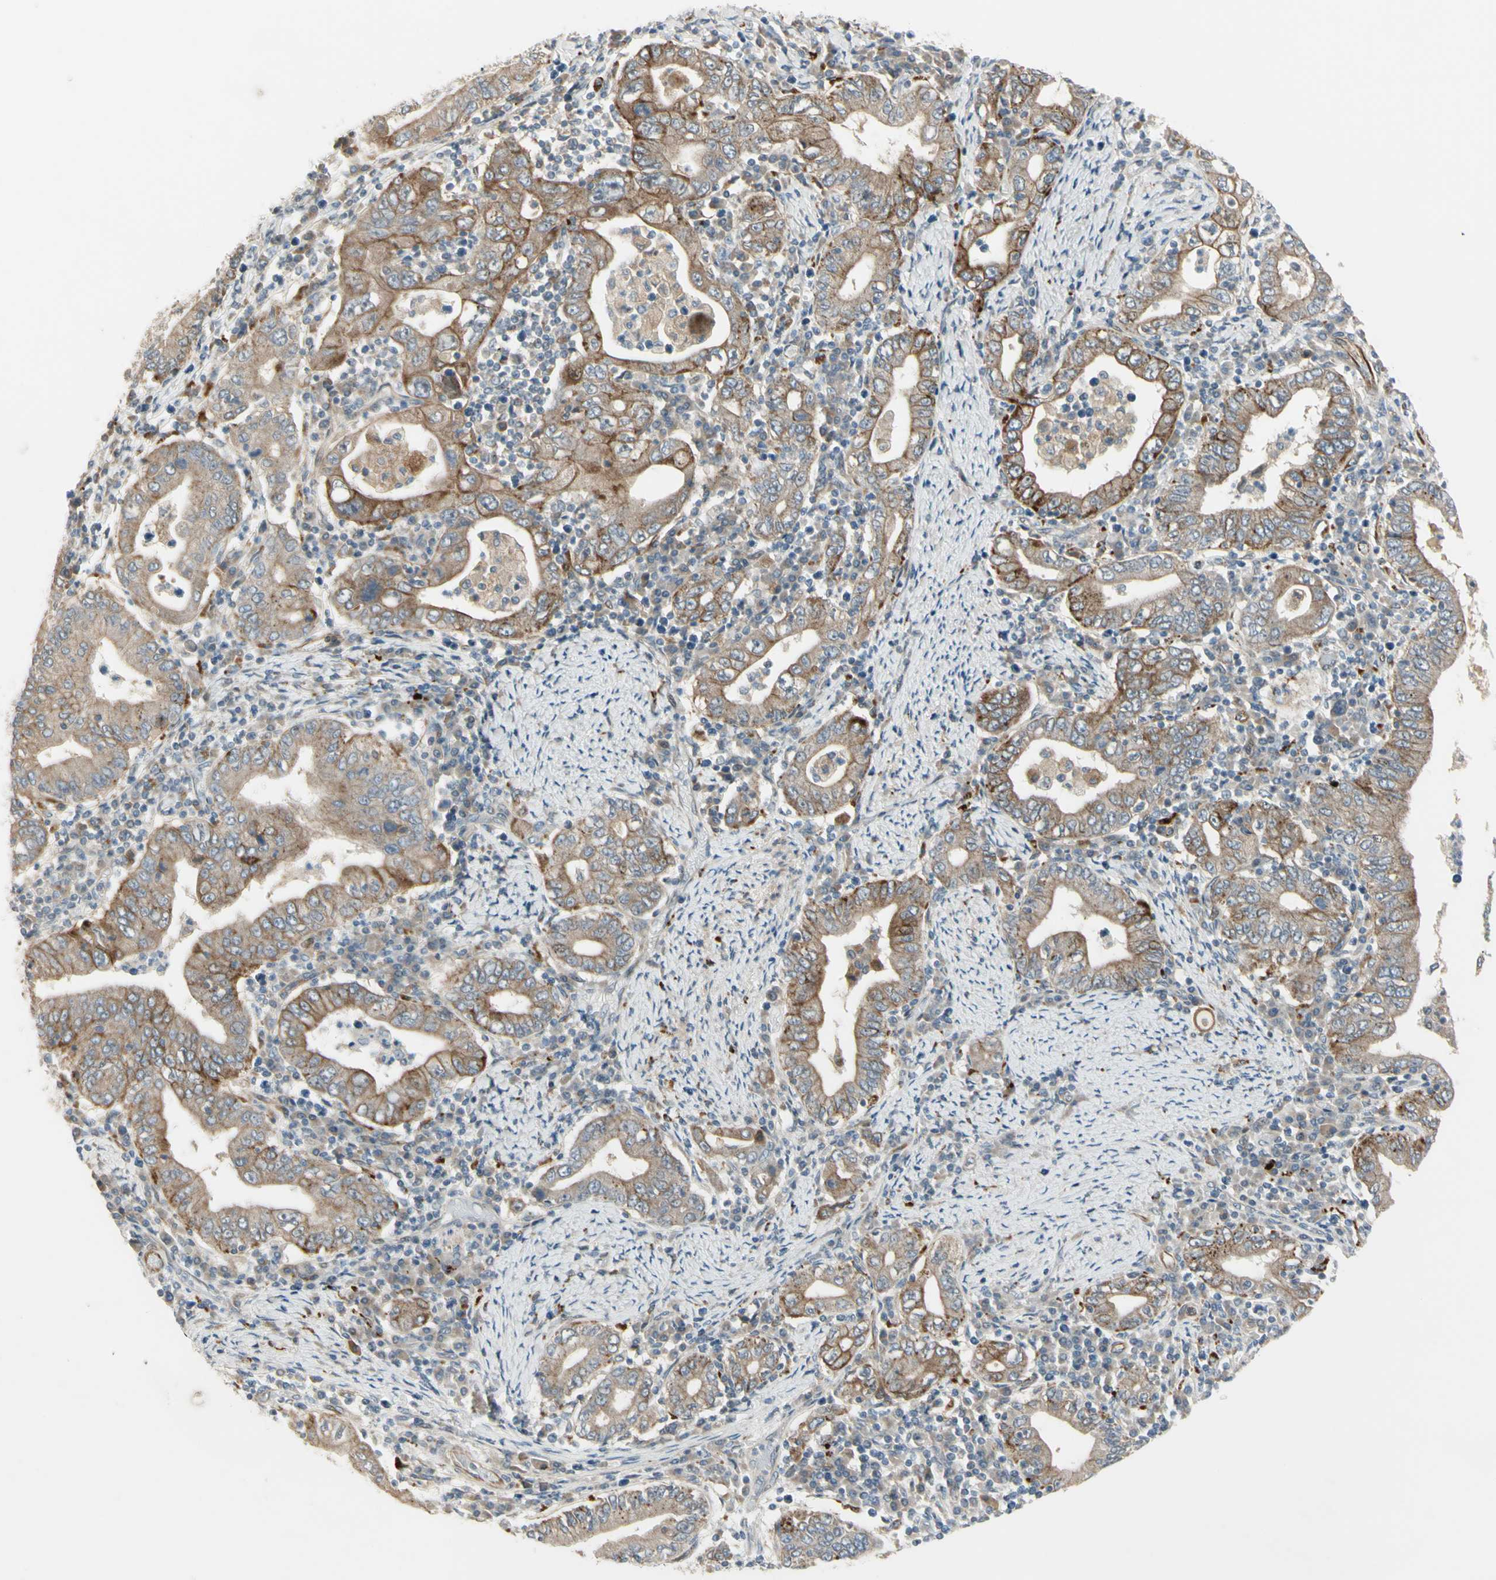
{"staining": {"intensity": "weak", "quantity": ">75%", "location": "cytoplasmic/membranous"}, "tissue": "stomach cancer", "cell_type": "Tumor cells", "image_type": "cancer", "snomed": [{"axis": "morphology", "description": "Normal tissue, NOS"}, {"axis": "morphology", "description": "Adenocarcinoma, NOS"}, {"axis": "topography", "description": "Esophagus"}, {"axis": "topography", "description": "Stomach, upper"}, {"axis": "topography", "description": "Peripheral nerve tissue"}], "caption": "Stomach cancer was stained to show a protein in brown. There is low levels of weak cytoplasmic/membranous expression in approximately >75% of tumor cells.", "gene": "NDFIP1", "patient": {"sex": "male", "age": 62}}